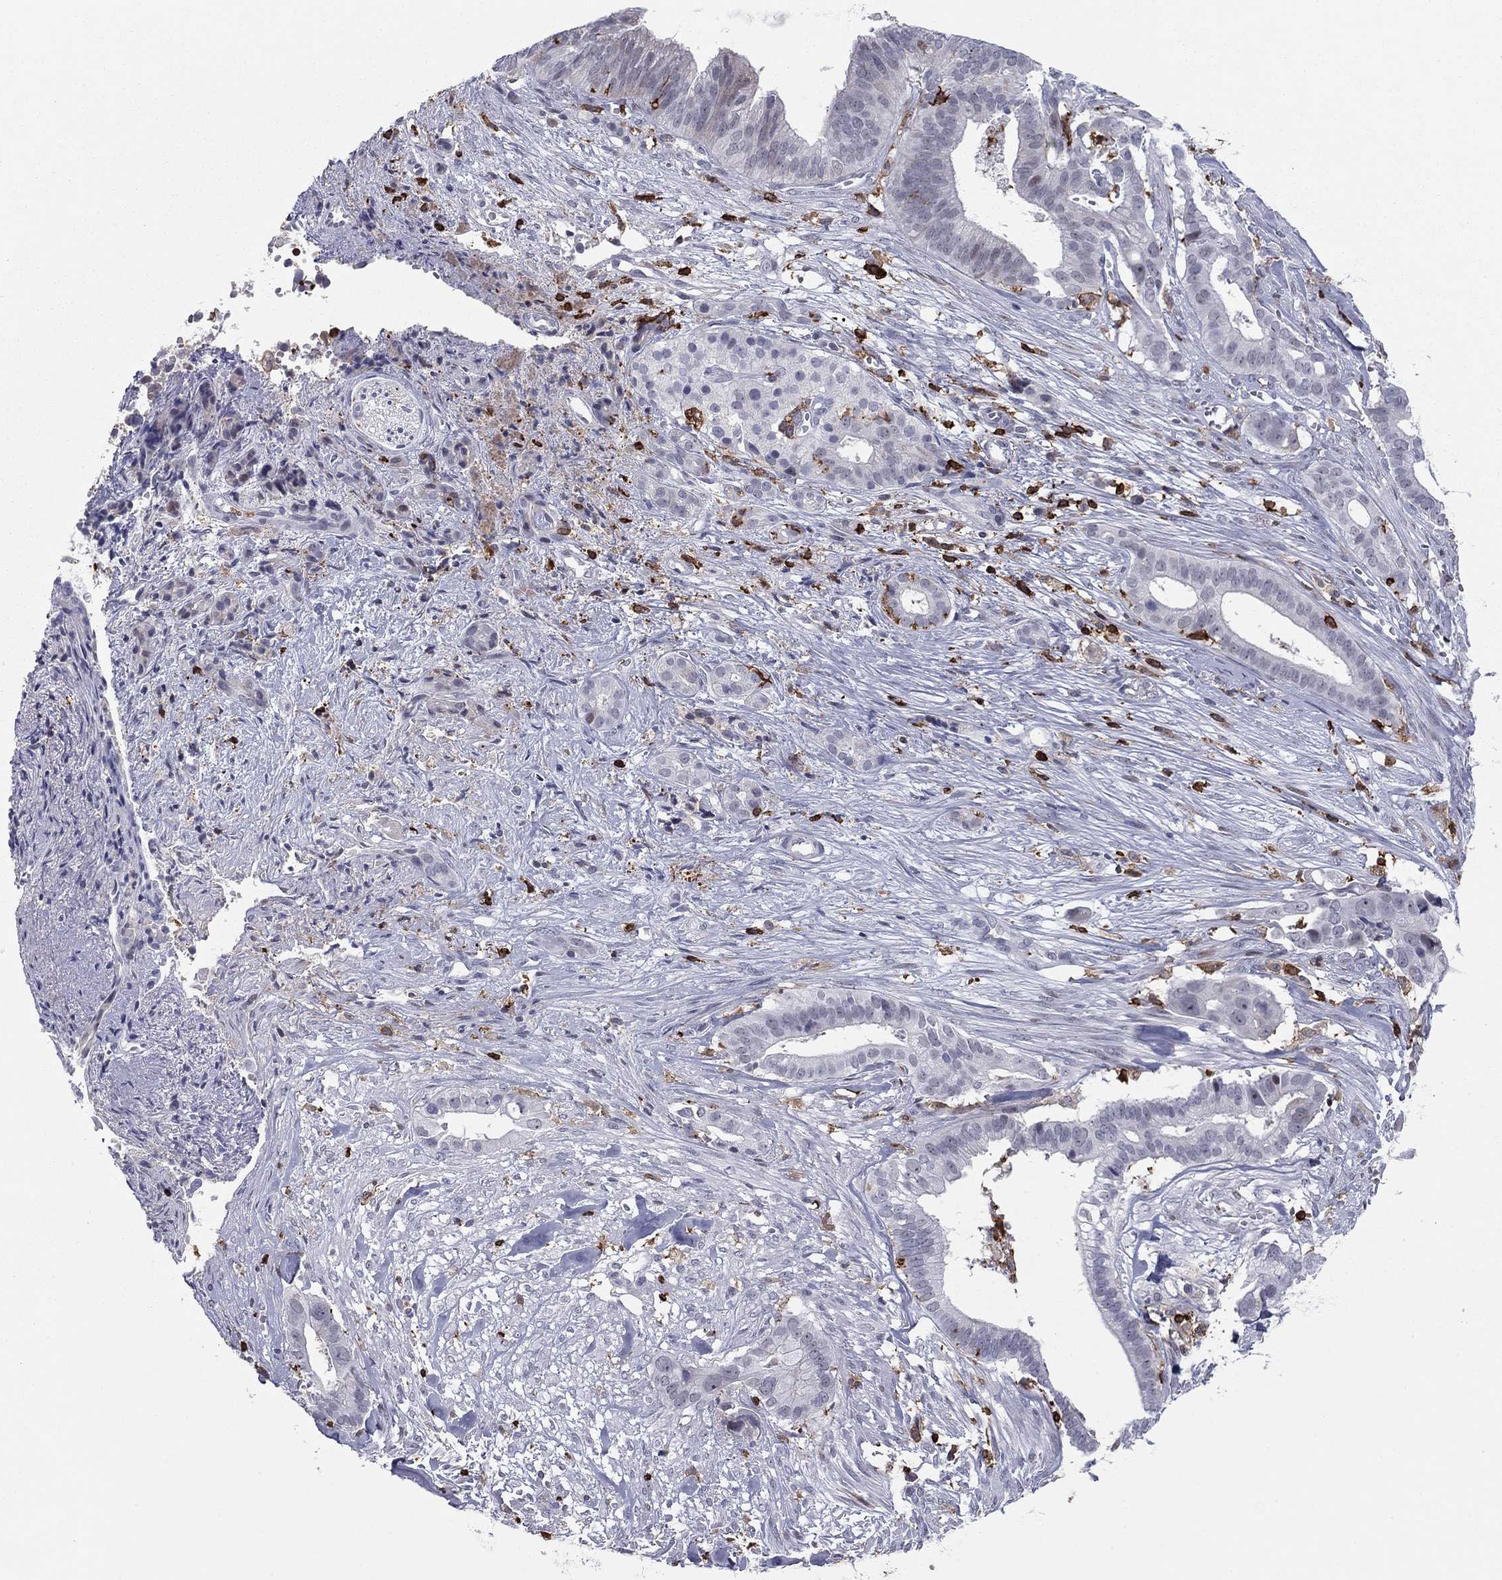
{"staining": {"intensity": "negative", "quantity": "none", "location": "none"}, "tissue": "pancreatic cancer", "cell_type": "Tumor cells", "image_type": "cancer", "snomed": [{"axis": "morphology", "description": "Adenocarcinoma, NOS"}, {"axis": "topography", "description": "Pancreas"}], "caption": "High magnification brightfield microscopy of pancreatic adenocarcinoma stained with DAB (3,3'-diaminobenzidine) (brown) and counterstained with hematoxylin (blue): tumor cells show no significant staining.", "gene": "ARHGAP27", "patient": {"sex": "male", "age": 61}}